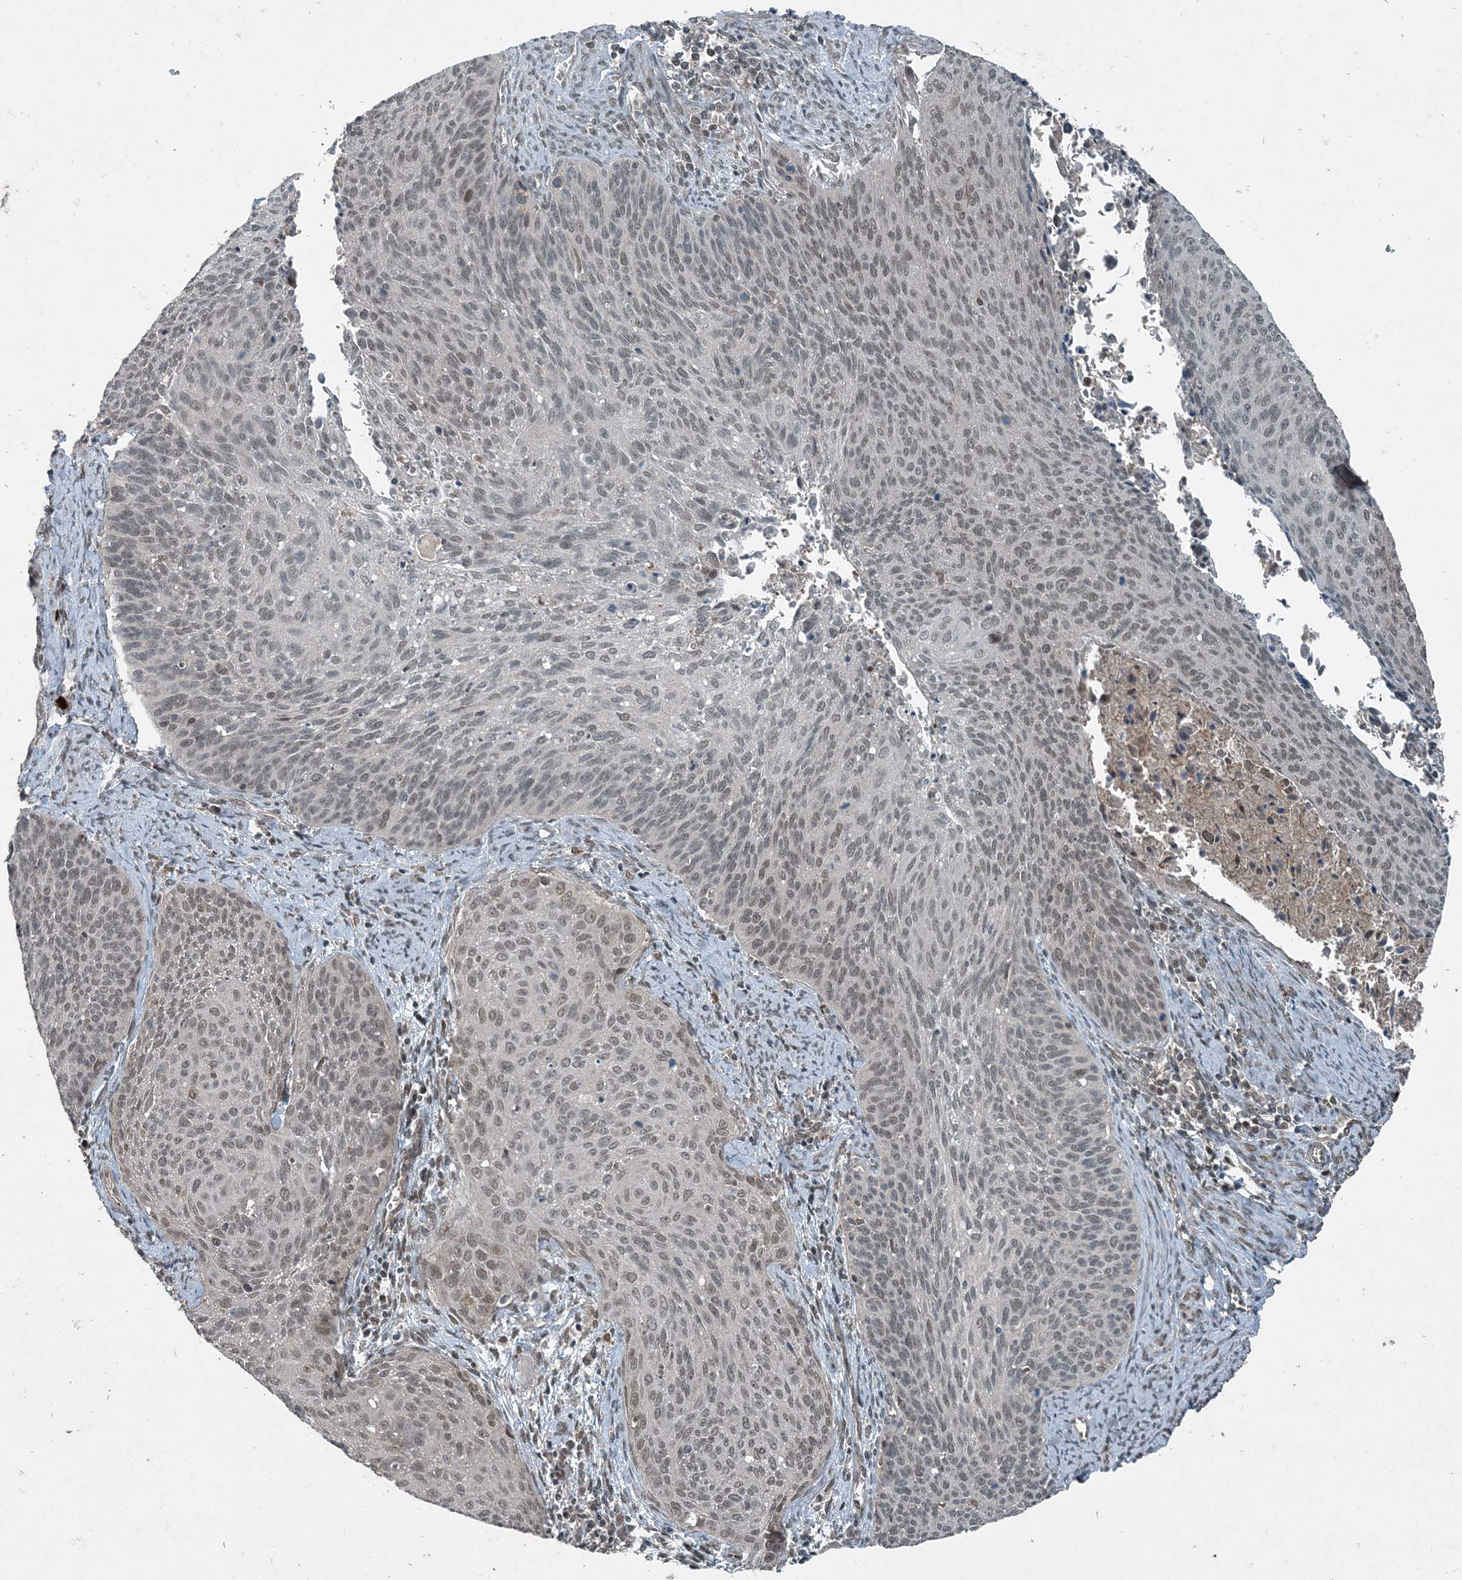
{"staining": {"intensity": "moderate", "quantity": "25%-75%", "location": "cytoplasmic/membranous,nuclear"}, "tissue": "cervical cancer", "cell_type": "Tumor cells", "image_type": "cancer", "snomed": [{"axis": "morphology", "description": "Squamous cell carcinoma, NOS"}, {"axis": "topography", "description": "Cervix"}], "caption": "The immunohistochemical stain labels moderate cytoplasmic/membranous and nuclear expression in tumor cells of cervical cancer tissue.", "gene": "COPS7B", "patient": {"sex": "female", "age": 55}}